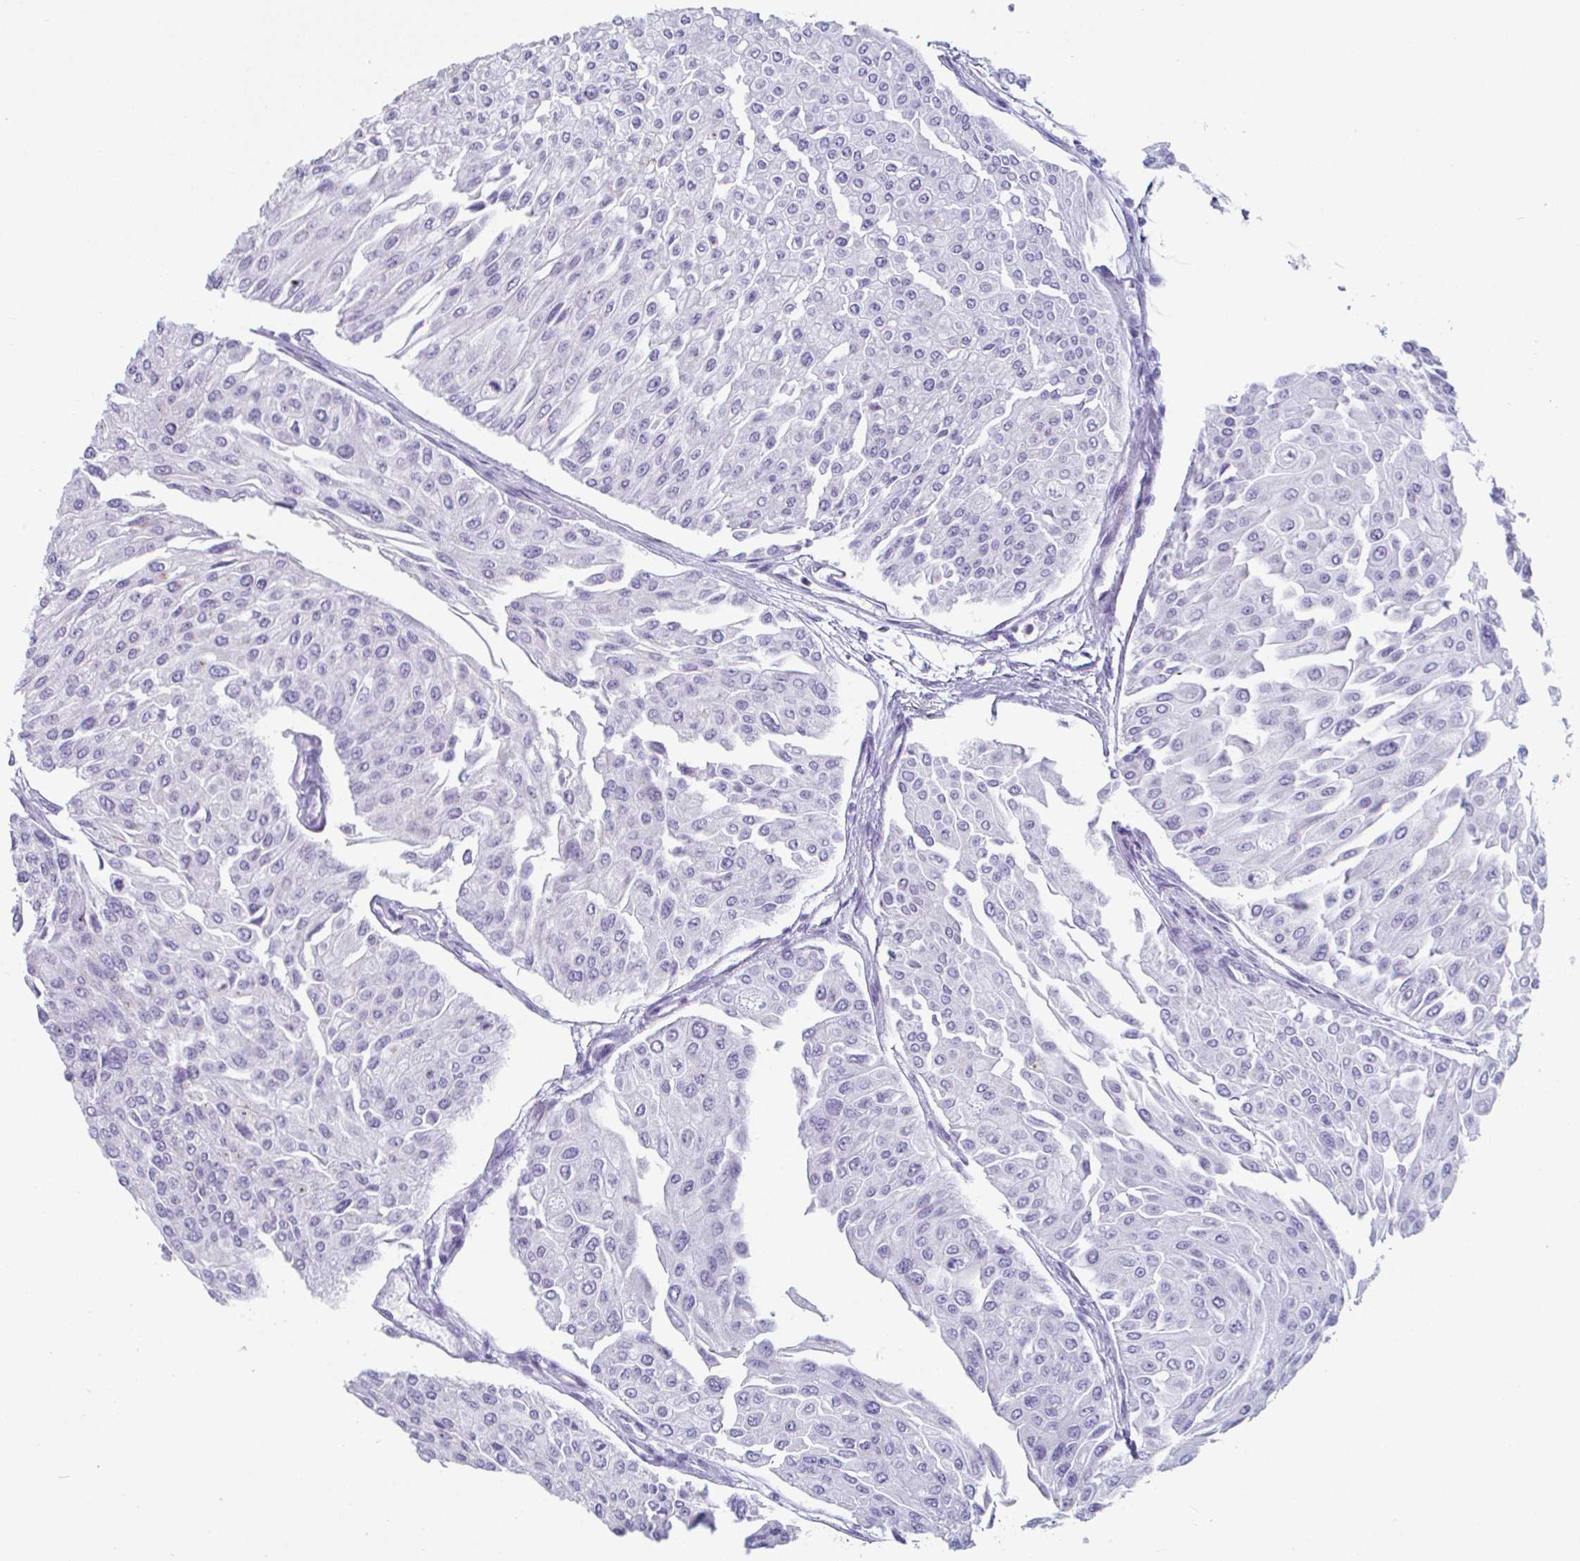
{"staining": {"intensity": "negative", "quantity": "none", "location": "none"}, "tissue": "urothelial cancer", "cell_type": "Tumor cells", "image_type": "cancer", "snomed": [{"axis": "morphology", "description": "Urothelial carcinoma, NOS"}, {"axis": "topography", "description": "Urinary bladder"}], "caption": "Immunohistochemistry (IHC) histopathology image of neoplastic tissue: human urothelial cancer stained with DAB (3,3'-diaminobenzidine) exhibits no significant protein staining in tumor cells.", "gene": "CREG2", "patient": {"sex": "male", "age": 67}}